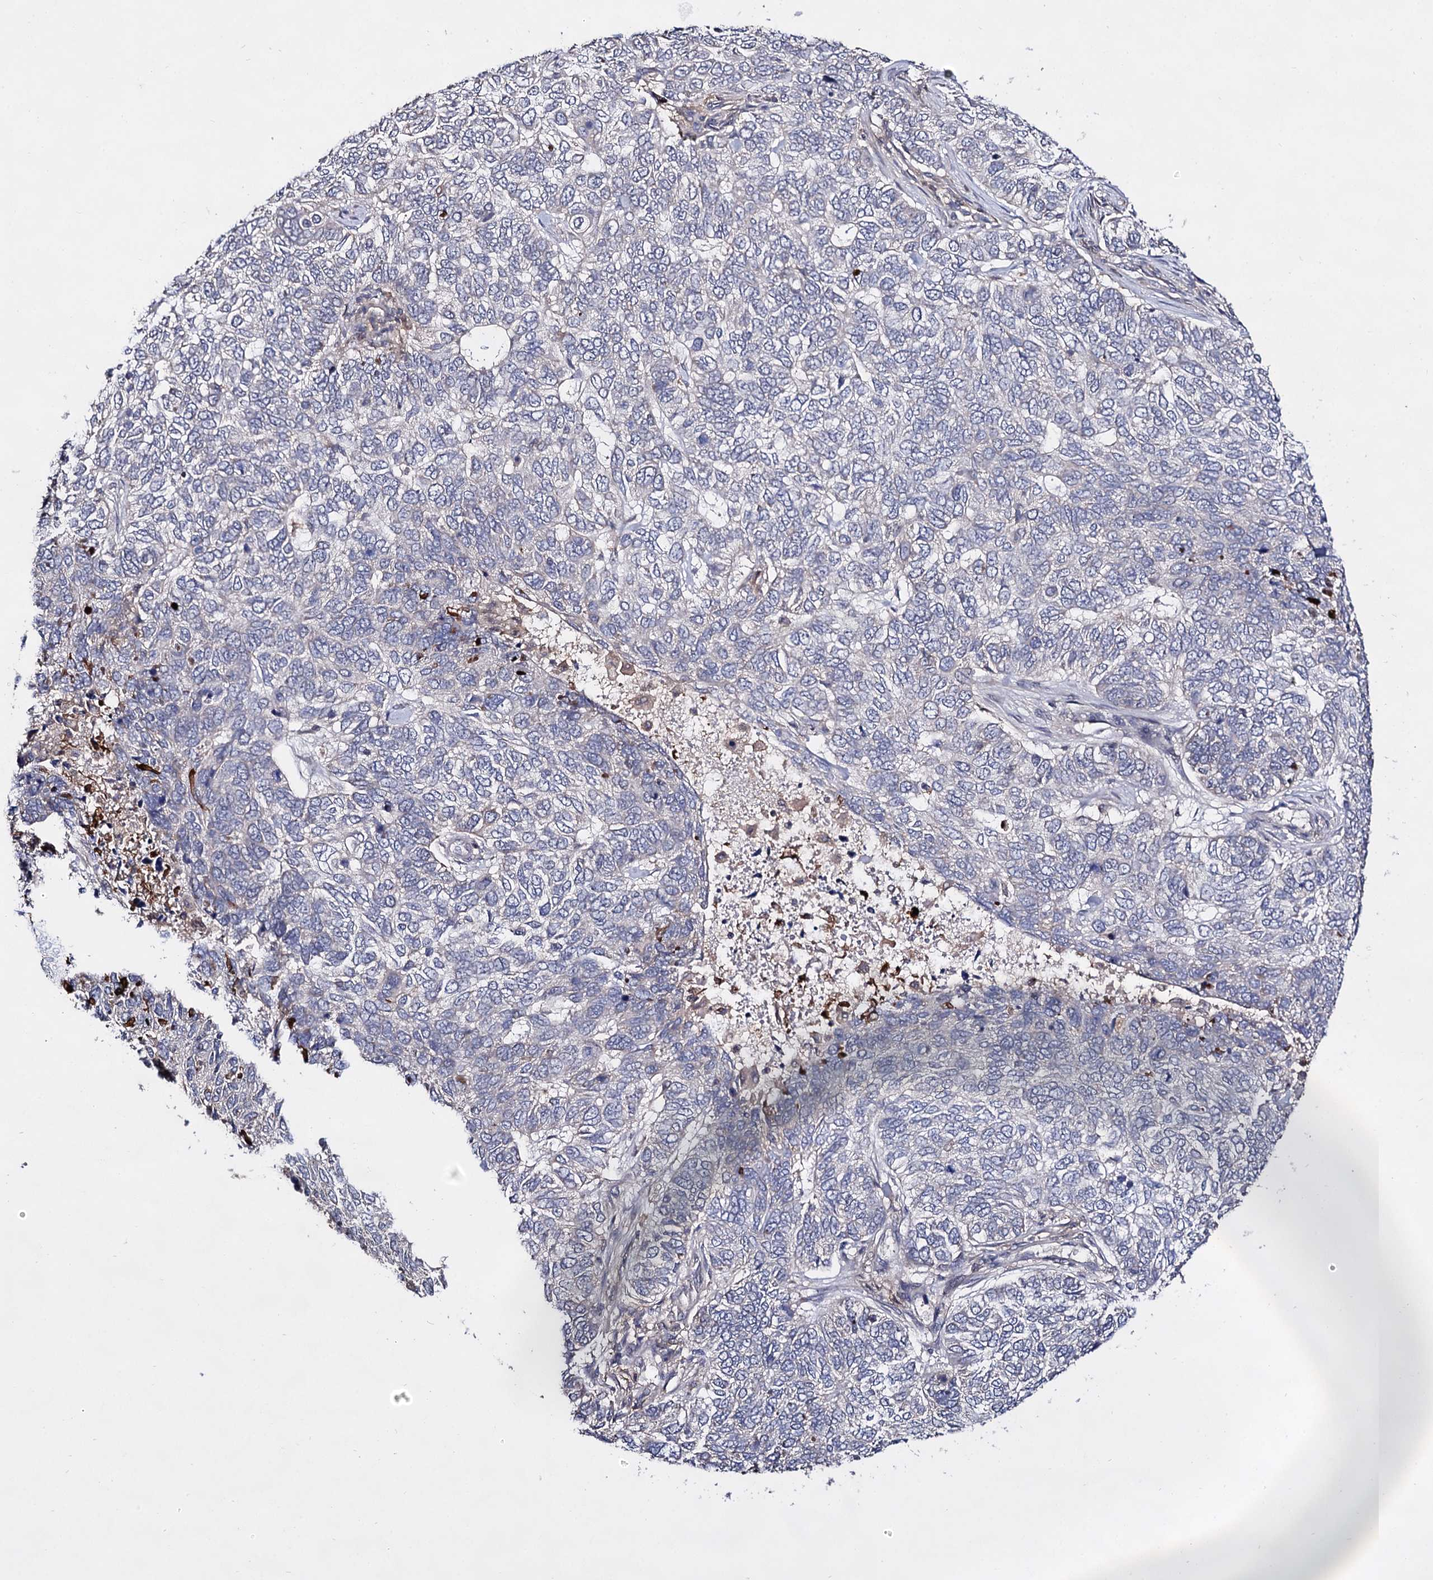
{"staining": {"intensity": "negative", "quantity": "none", "location": "none"}, "tissue": "skin cancer", "cell_type": "Tumor cells", "image_type": "cancer", "snomed": [{"axis": "morphology", "description": "Basal cell carcinoma"}, {"axis": "topography", "description": "Skin"}], "caption": "Skin cancer was stained to show a protein in brown. There is no significant staining in tumor cells.", "gene": "ACTR6", "patient": {"sex": "female", "age": 65}}